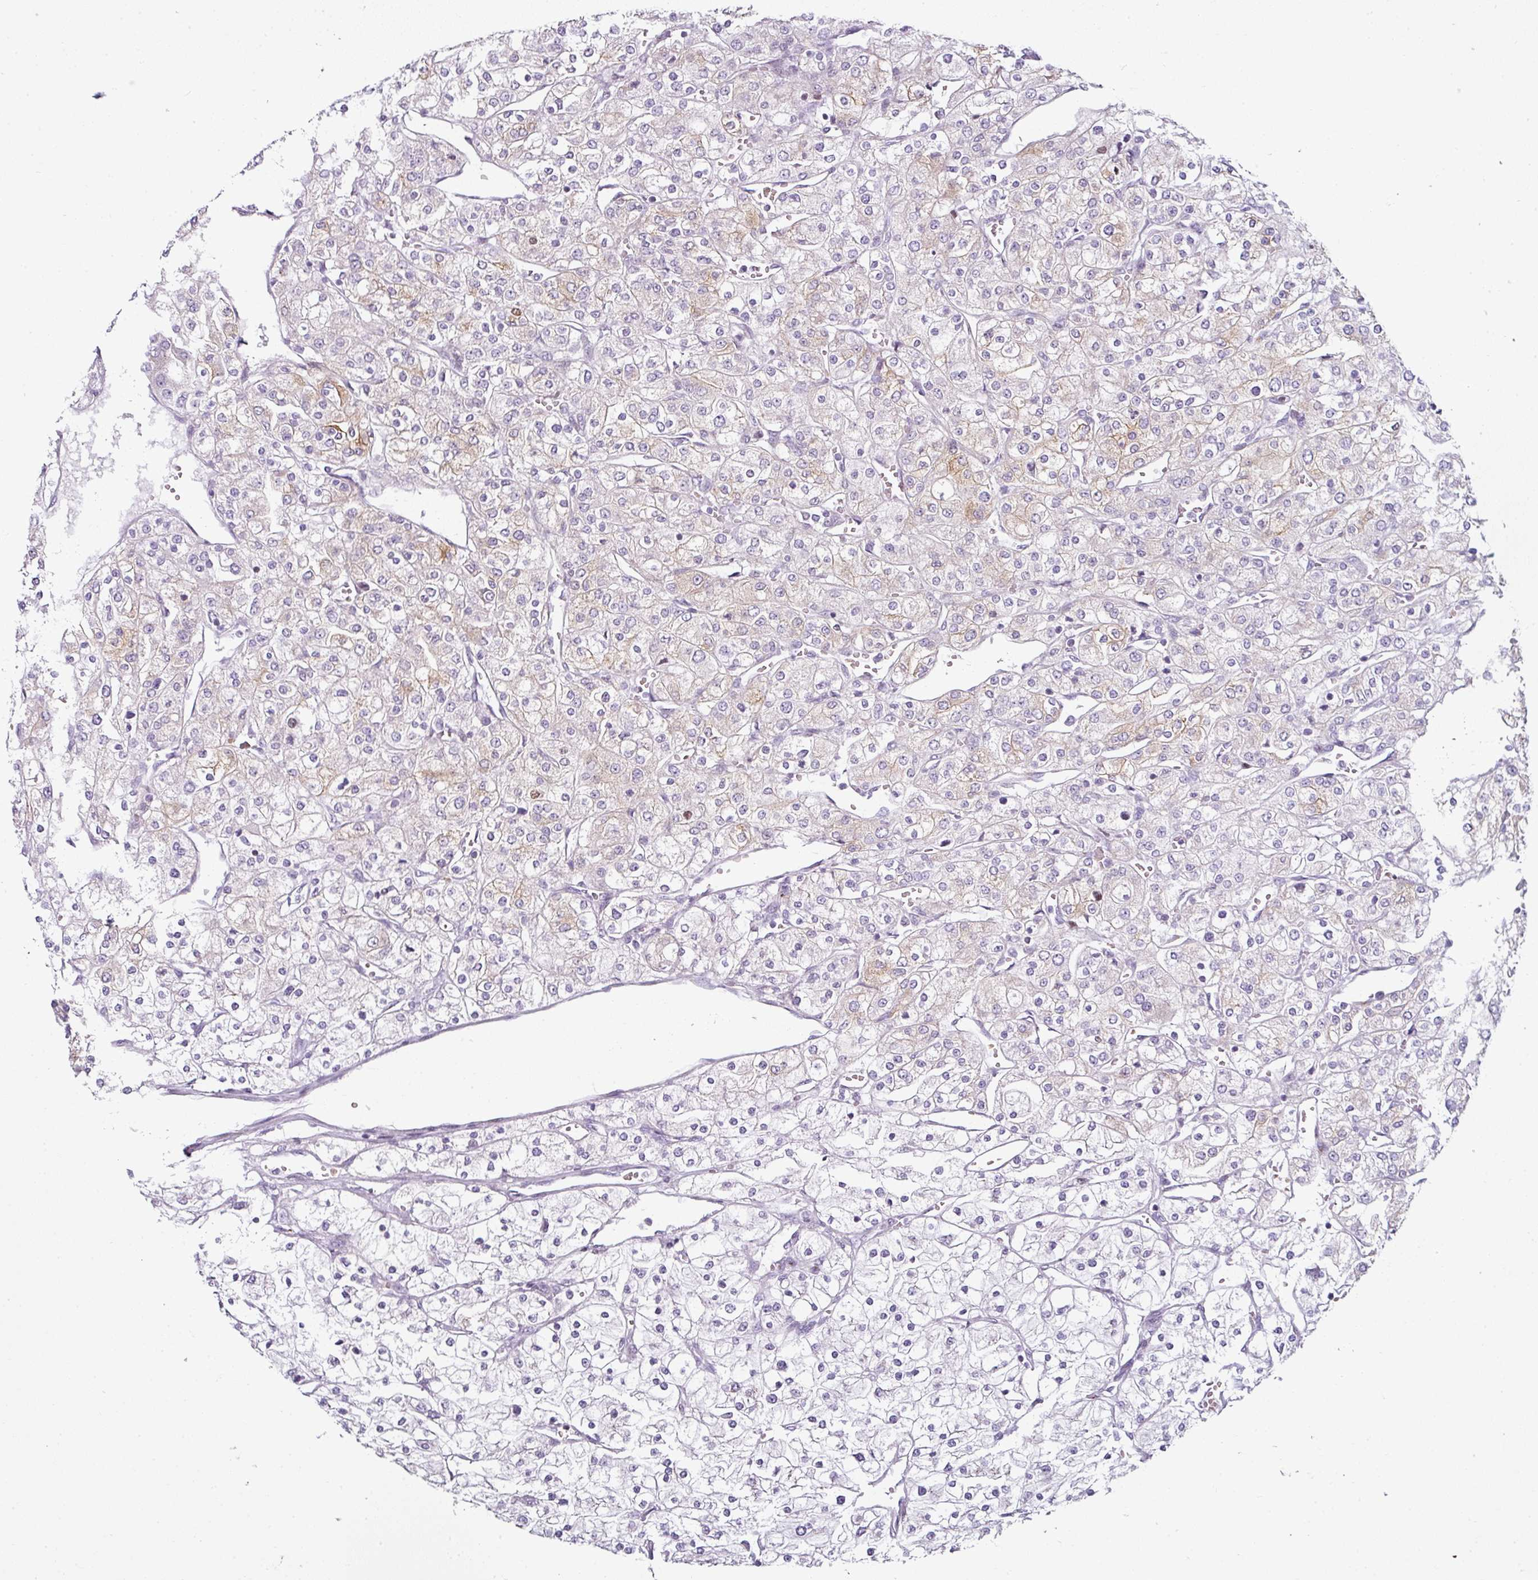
{"staining": {"intensity": "weak", "quantity": "25%-75%", "location": "cytoplasmic/membranous"}, "tissue": "renal cancer", "cell_type": "Tumor cells", "image_type": "cancer", "snomed": [{"axis": "morphology", "description": "Adenocarcinoma, NOS"}, {"axis": "topography", "description": "Kidney"}], "caption": "IHC image of neoplastic tissue: human renal cancer stained using immunohistochemistry displays low levels of weak protein expression localized specifically in the cytoplasmic/membranous of tumor cells, appearing as a cytoplasmic/membranous brown color.", "gene": "SYT8", "patient": {"sex": "male", "age": 80}}